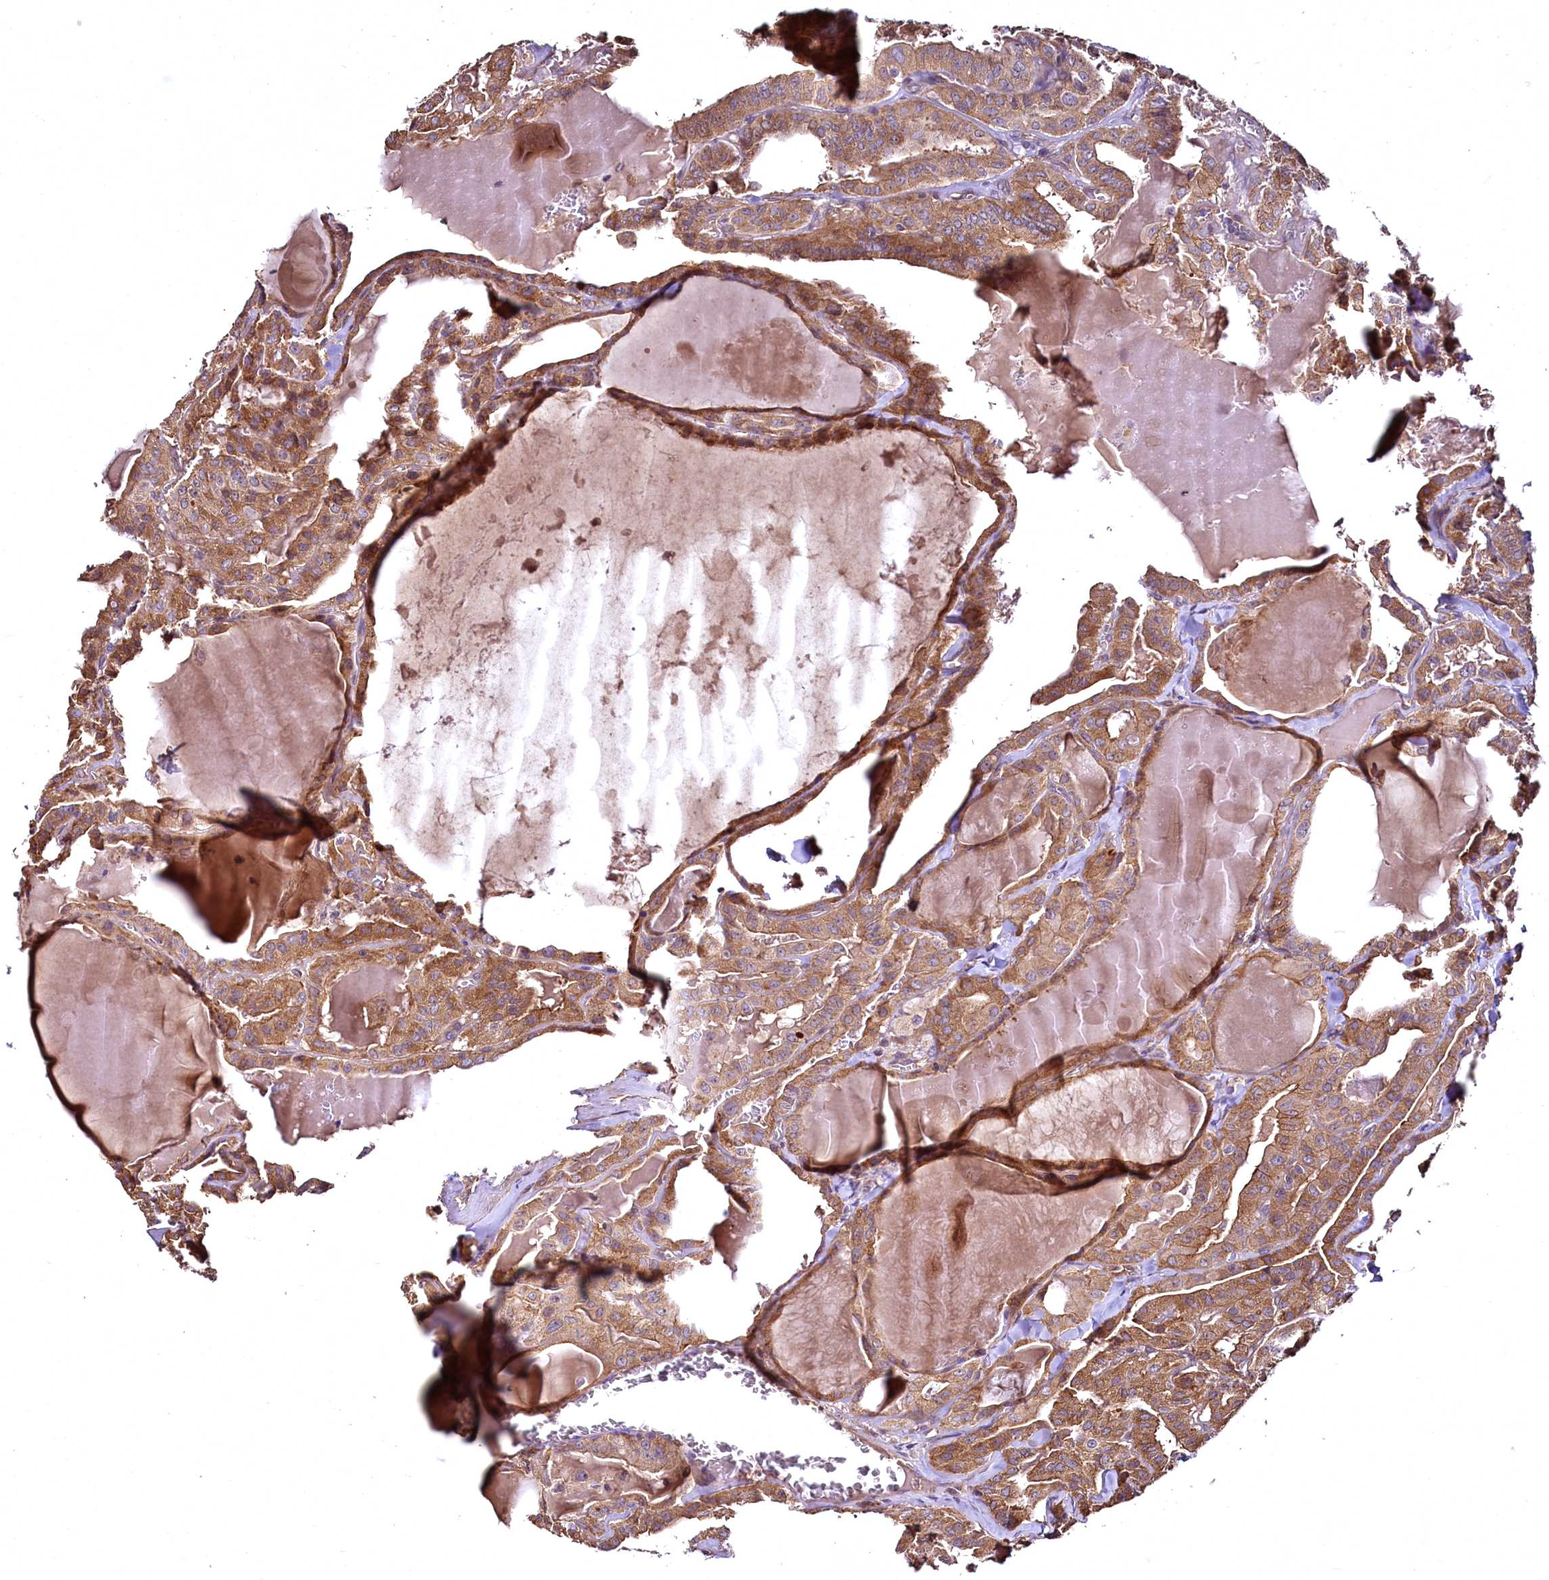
{"staining": {"intensity": "moderate", "quantity": ">75%", "location": "cytoplasmic/membranous"}, "tissue": "thyroid cancer", "cell_type": "Tumor cells", "image_type": "cancer", "snomed": [{"axis": "morphology", "description": "Papillary adenocarcinoma, NOS"}, {"axis": "topography", "description": "Thyroid gland"}], "caption": "Immunohistochemistry of human thyroid papillary adenocarcinoma displays medium levels of moderate cytoplasmic/membranous expression in approximately >75% of tumor cells.", "gene": "TBCEL", "patient": {"sex": "male", "age": 52}}